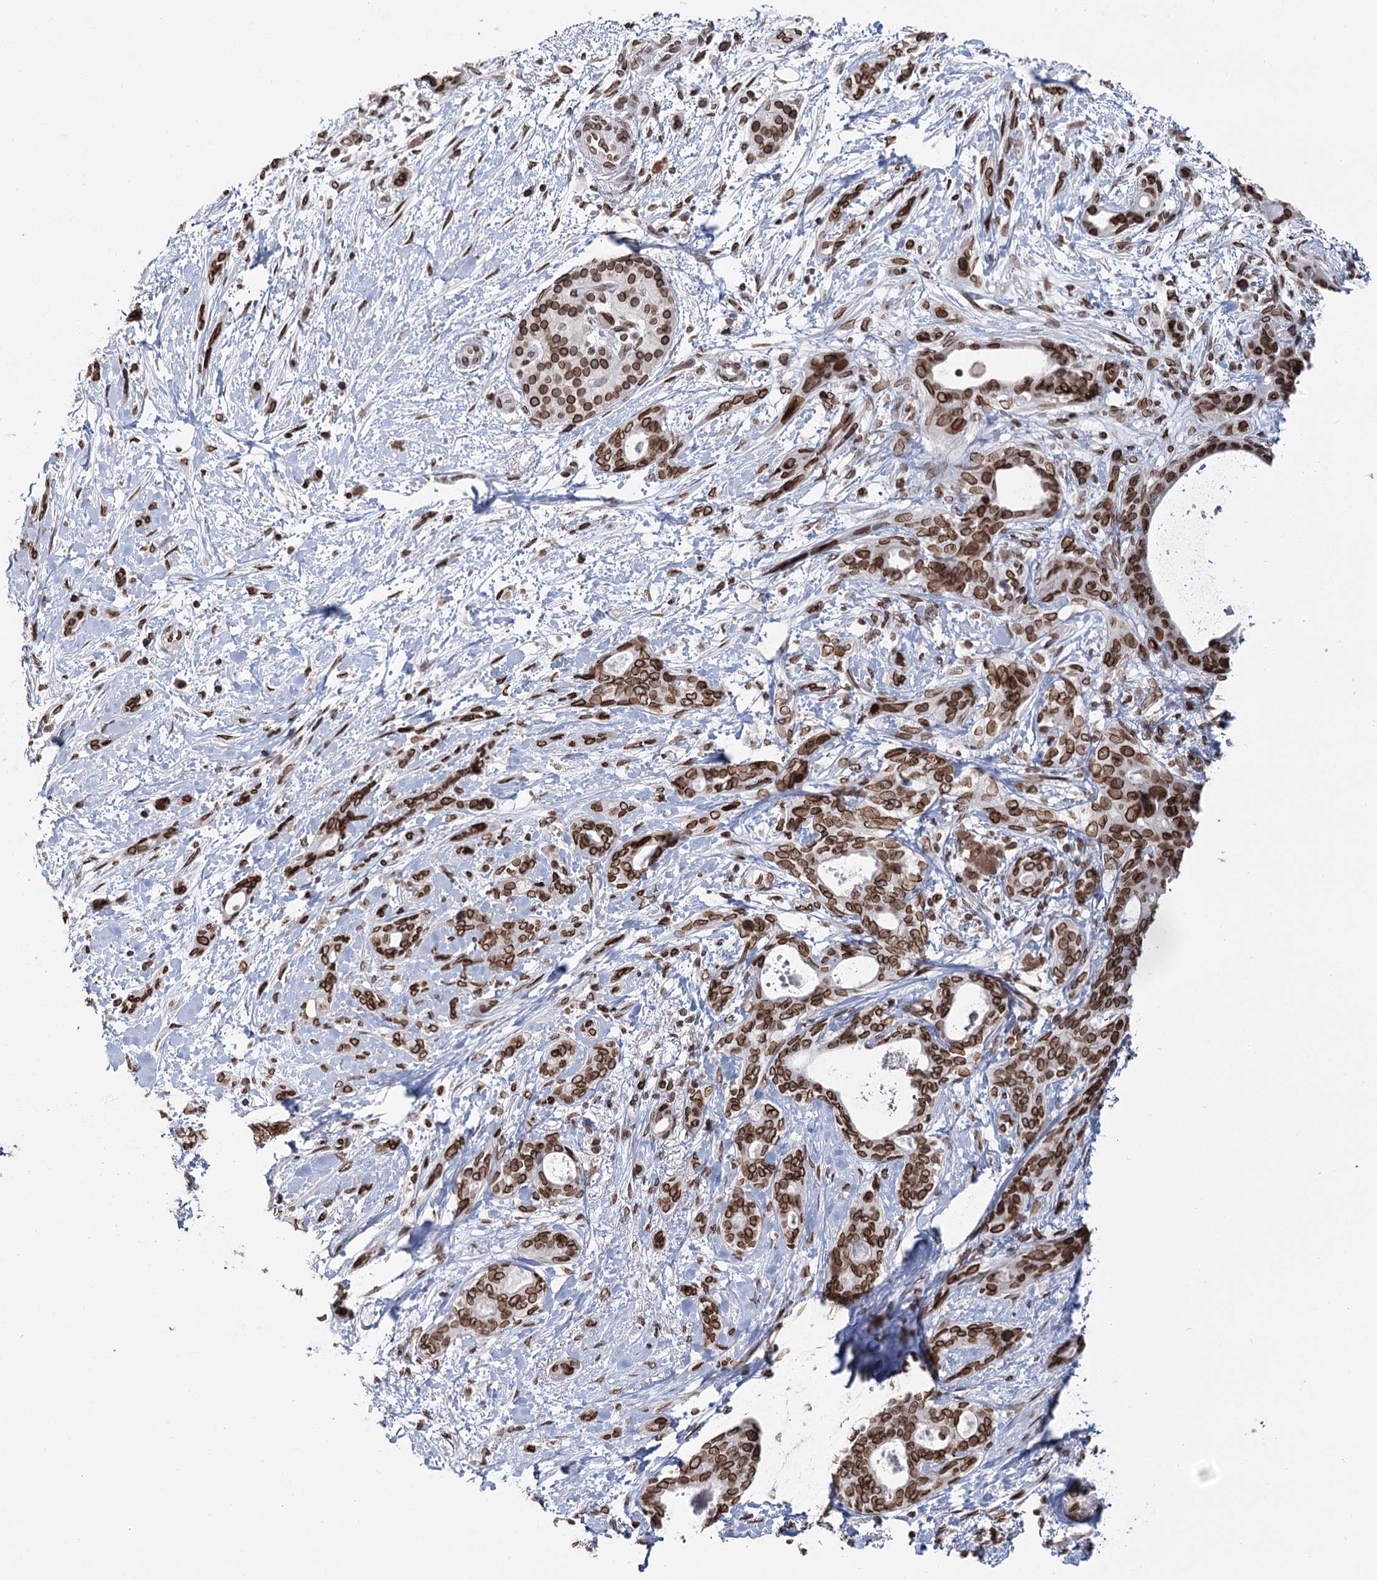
{"staining": {"intensity": "moderate", "quantity": ">75%", "location": "cytoplasmic/membranous,nuclear"}, "tissue": "pancreatic cancer", "cell_type": "Tumor cells", "image_type": "cancer", "snomed": [{"axis": "morphology", "description": "Normal tissue, NOS"}, {"axis": "morphology", "description": "Adenocarcinoma, NOS"}, {"axis": "topography", "description": "Pancreas"}, {"axis": "topography", "description": "Peripheral nerve tissue"}], "caption": "Approximately >75% of tumor cells in human pancreatic cancer (adenocarcinoma) demonstrate moderate cytoplasmic/membranous and nuclear protein staining as visualized by brown immunohistochemical staining.", "gene": "KIAA0930", "patient": {"sex": "female", "age": 63}}